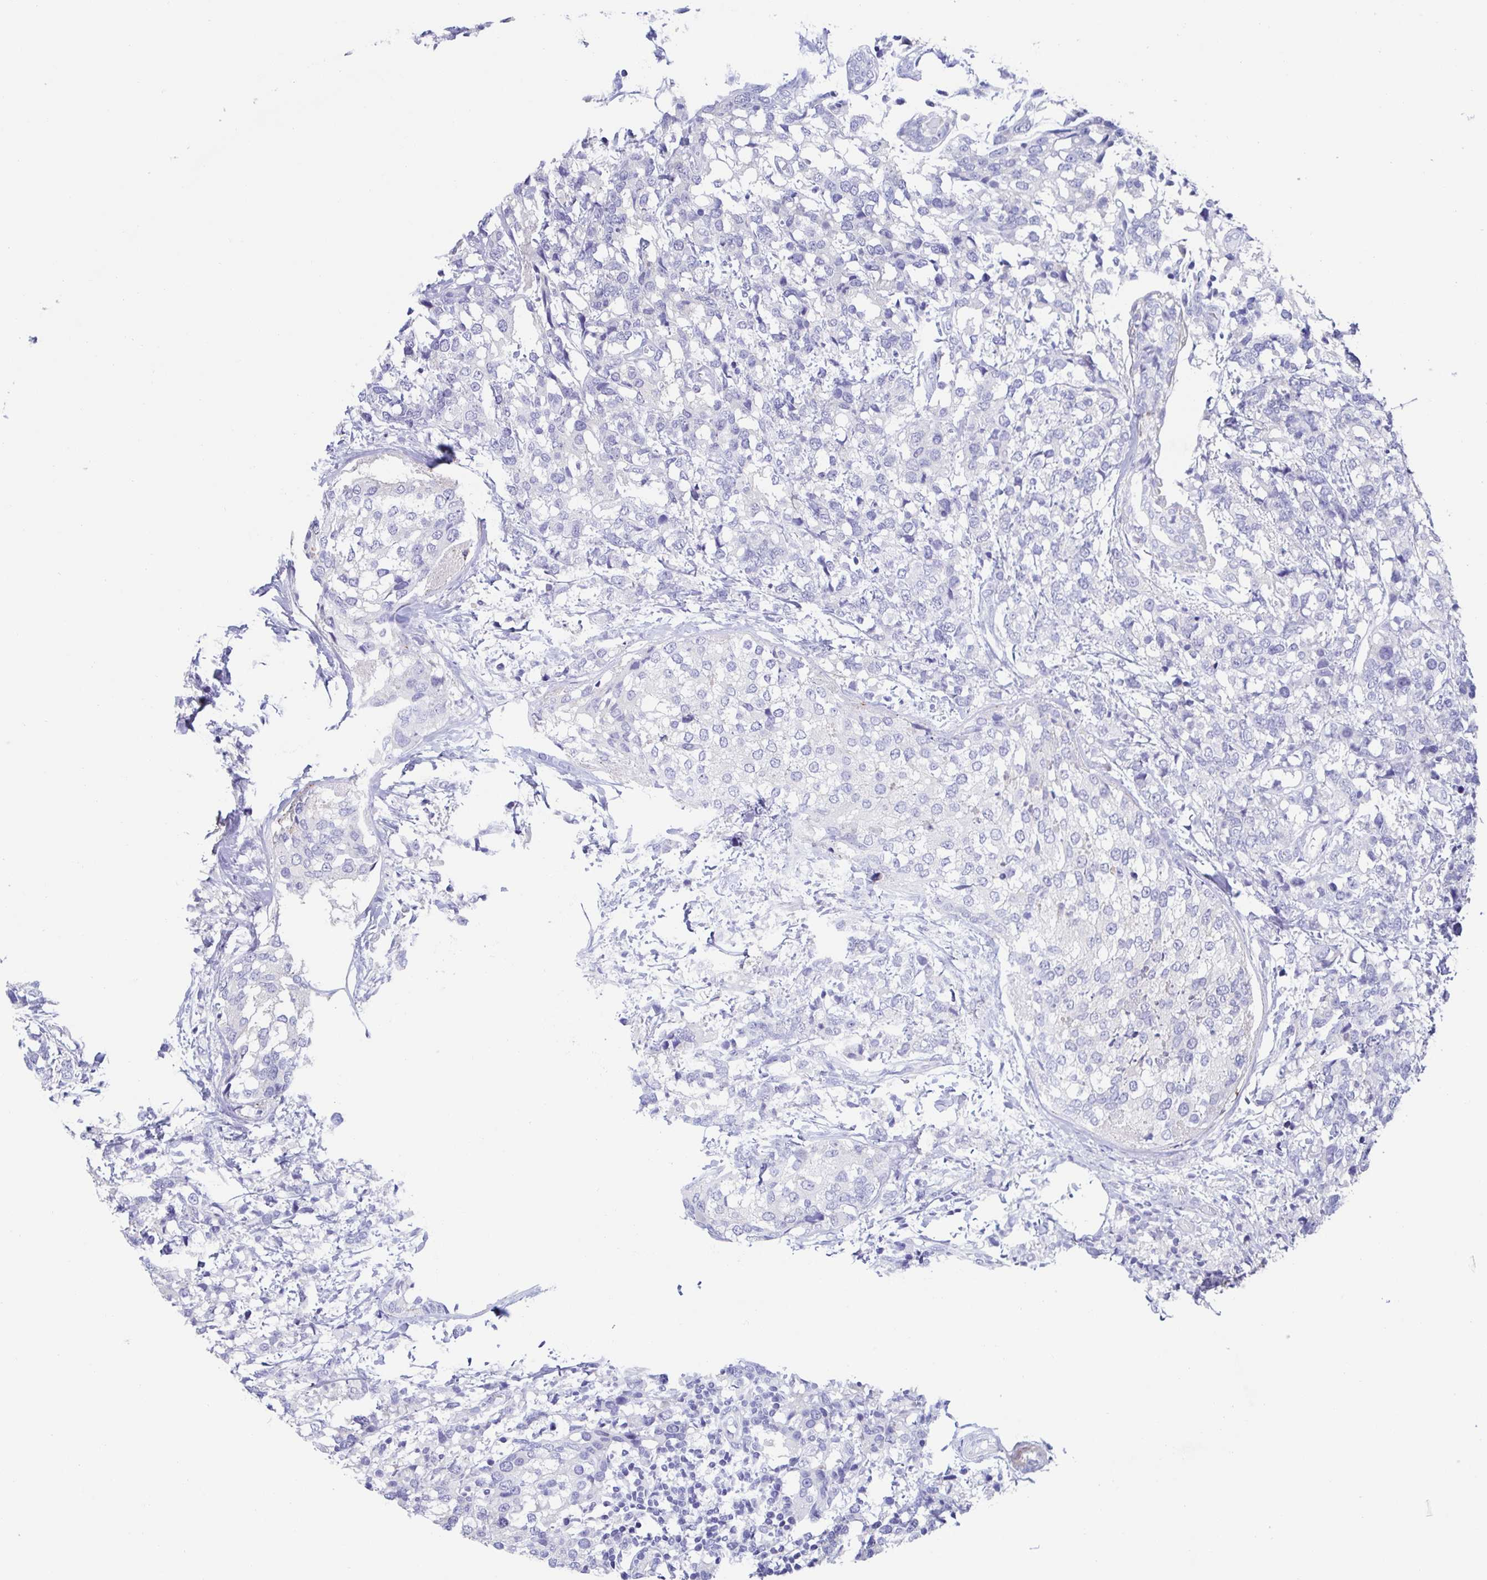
{"staining": {"intensity": "negative", "quantity": "none", "location": "none"}, "tissue": "breast cancer", "cell_type": "Tumor cells", "image_type": "cancer", "snomed": [{"axis": "morphology", "description": "Lobular carcinoma"}, {"axis": "topography", "description": "Breast"}], "caption": "Lobular carcinoma (breast) was stained to show a protein in brown. There is no significant staining in tumor cells.", "gene": "CDH2", "patient": {"sex": "female", "age": 59}}